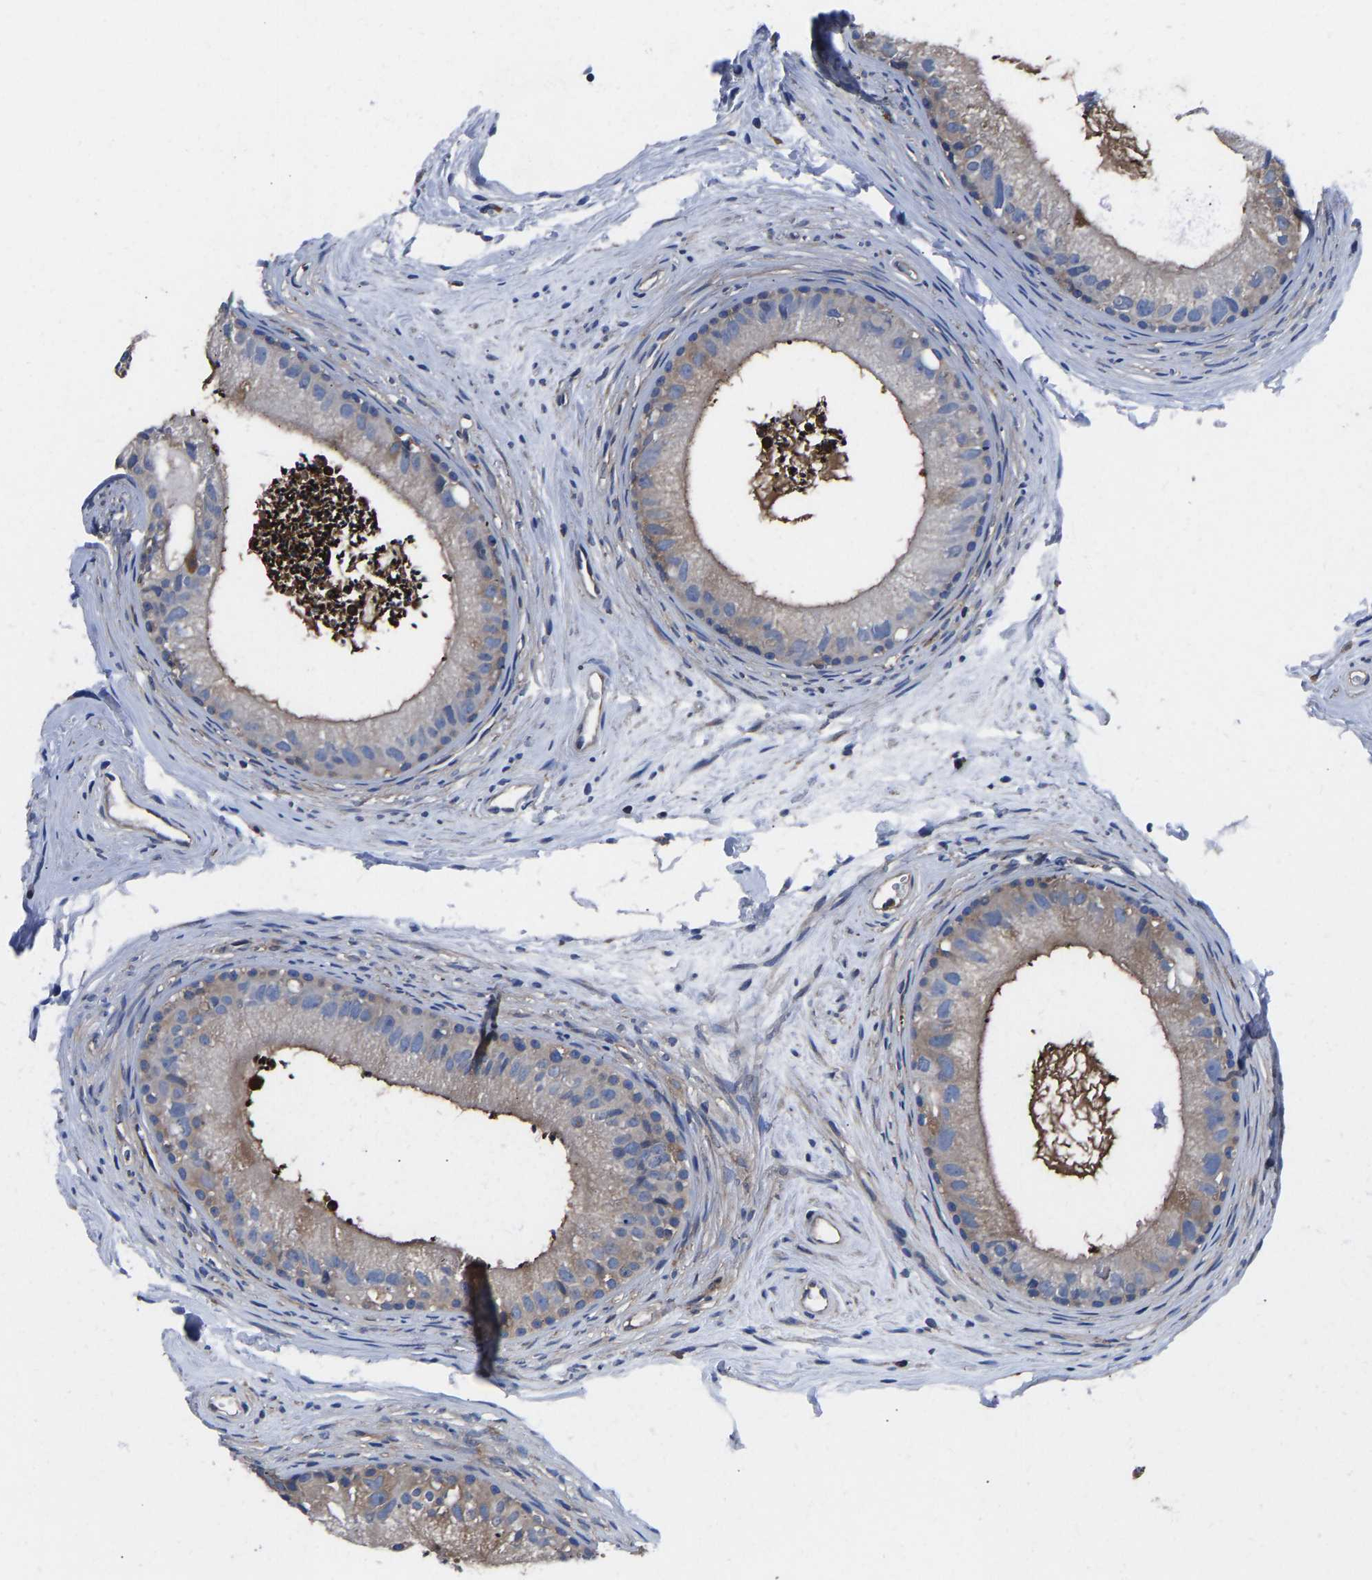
{"staining": {"intensity": "weak", "quantity": "25%-75%", "location": "cytoplasmic/membranous"}, "tissue": "epididymis", "cell_type": "Glandular cells", "image_type": "normal", "snomed": [{"axis": "morphology", "description": "Normal tissue, NOS"}, {"axis": "topography", "description": "Epididymis"}], "caption": "Epididymis was stained to show a protein in brown. There is low levels of weak cytoplasmic/membranous expression in approximately 25%-75% of glandular cells. (brown staining indicates protein expression, while blue staining denotes nuclei).", "gene": "PRKAR1A", "patient": {"sex": "male", "age": 56}}